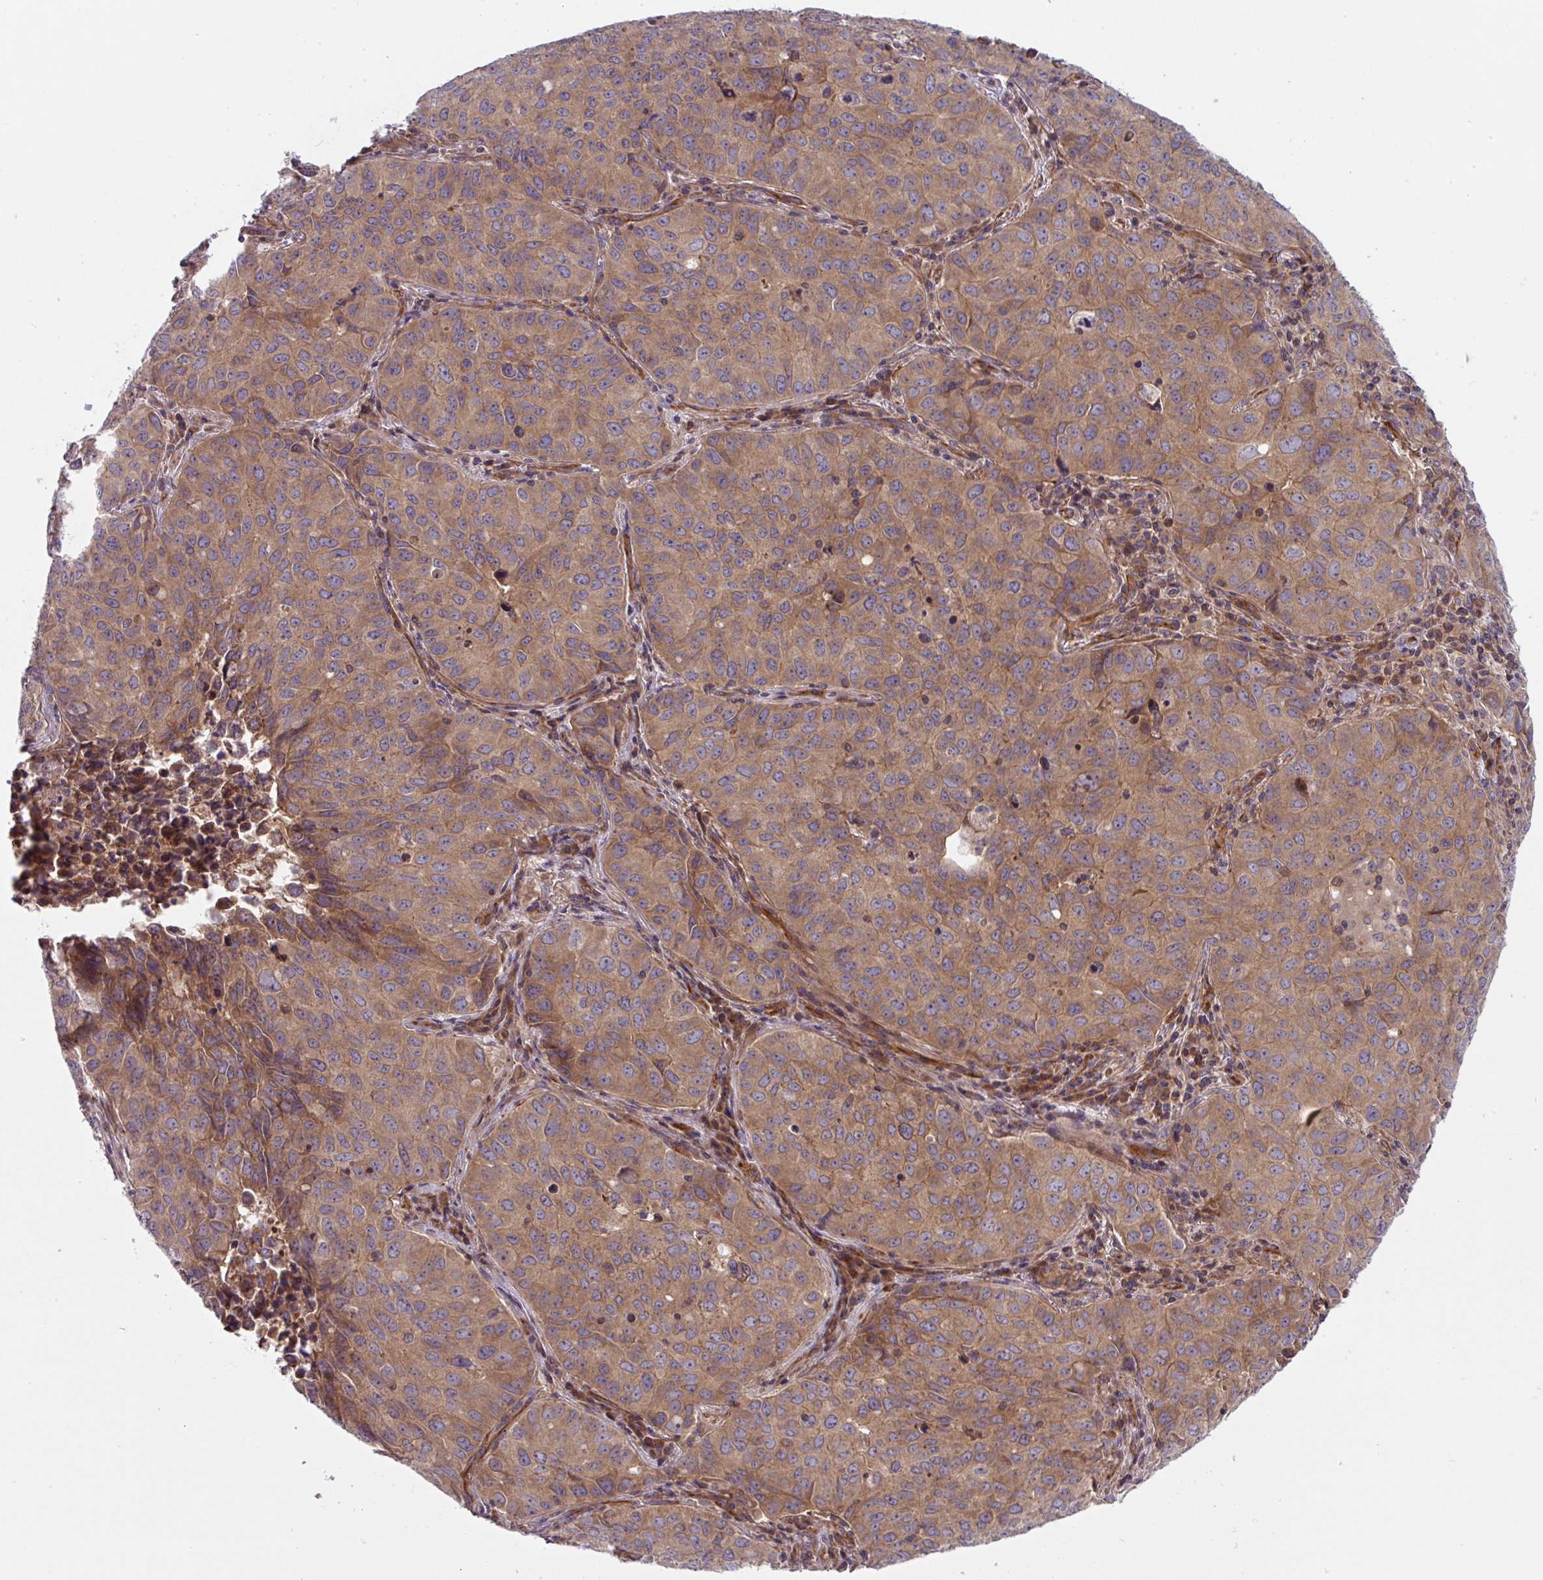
{"staining": {"intensity": "moderate", "quantity": ">75%", "location": "cytoplasmic/membranous"}, "tissue": "lung cancer", "cell_type": "Tumor cells", "image_type": "cancer", "snomed": [{"axis": "morphology", "description": "Adenocarcinoma, NOS"}, {"axis": "topography", "description": "Lung"}], "caption": "Protein expression analysis of adenocarcinoma (lung) displays moderate cytoplasmic/membranous positivity in approximately >75% of tumor cells.", "gene": "APOBEC3D", "patient": {"sex": "female", "age": 50}}